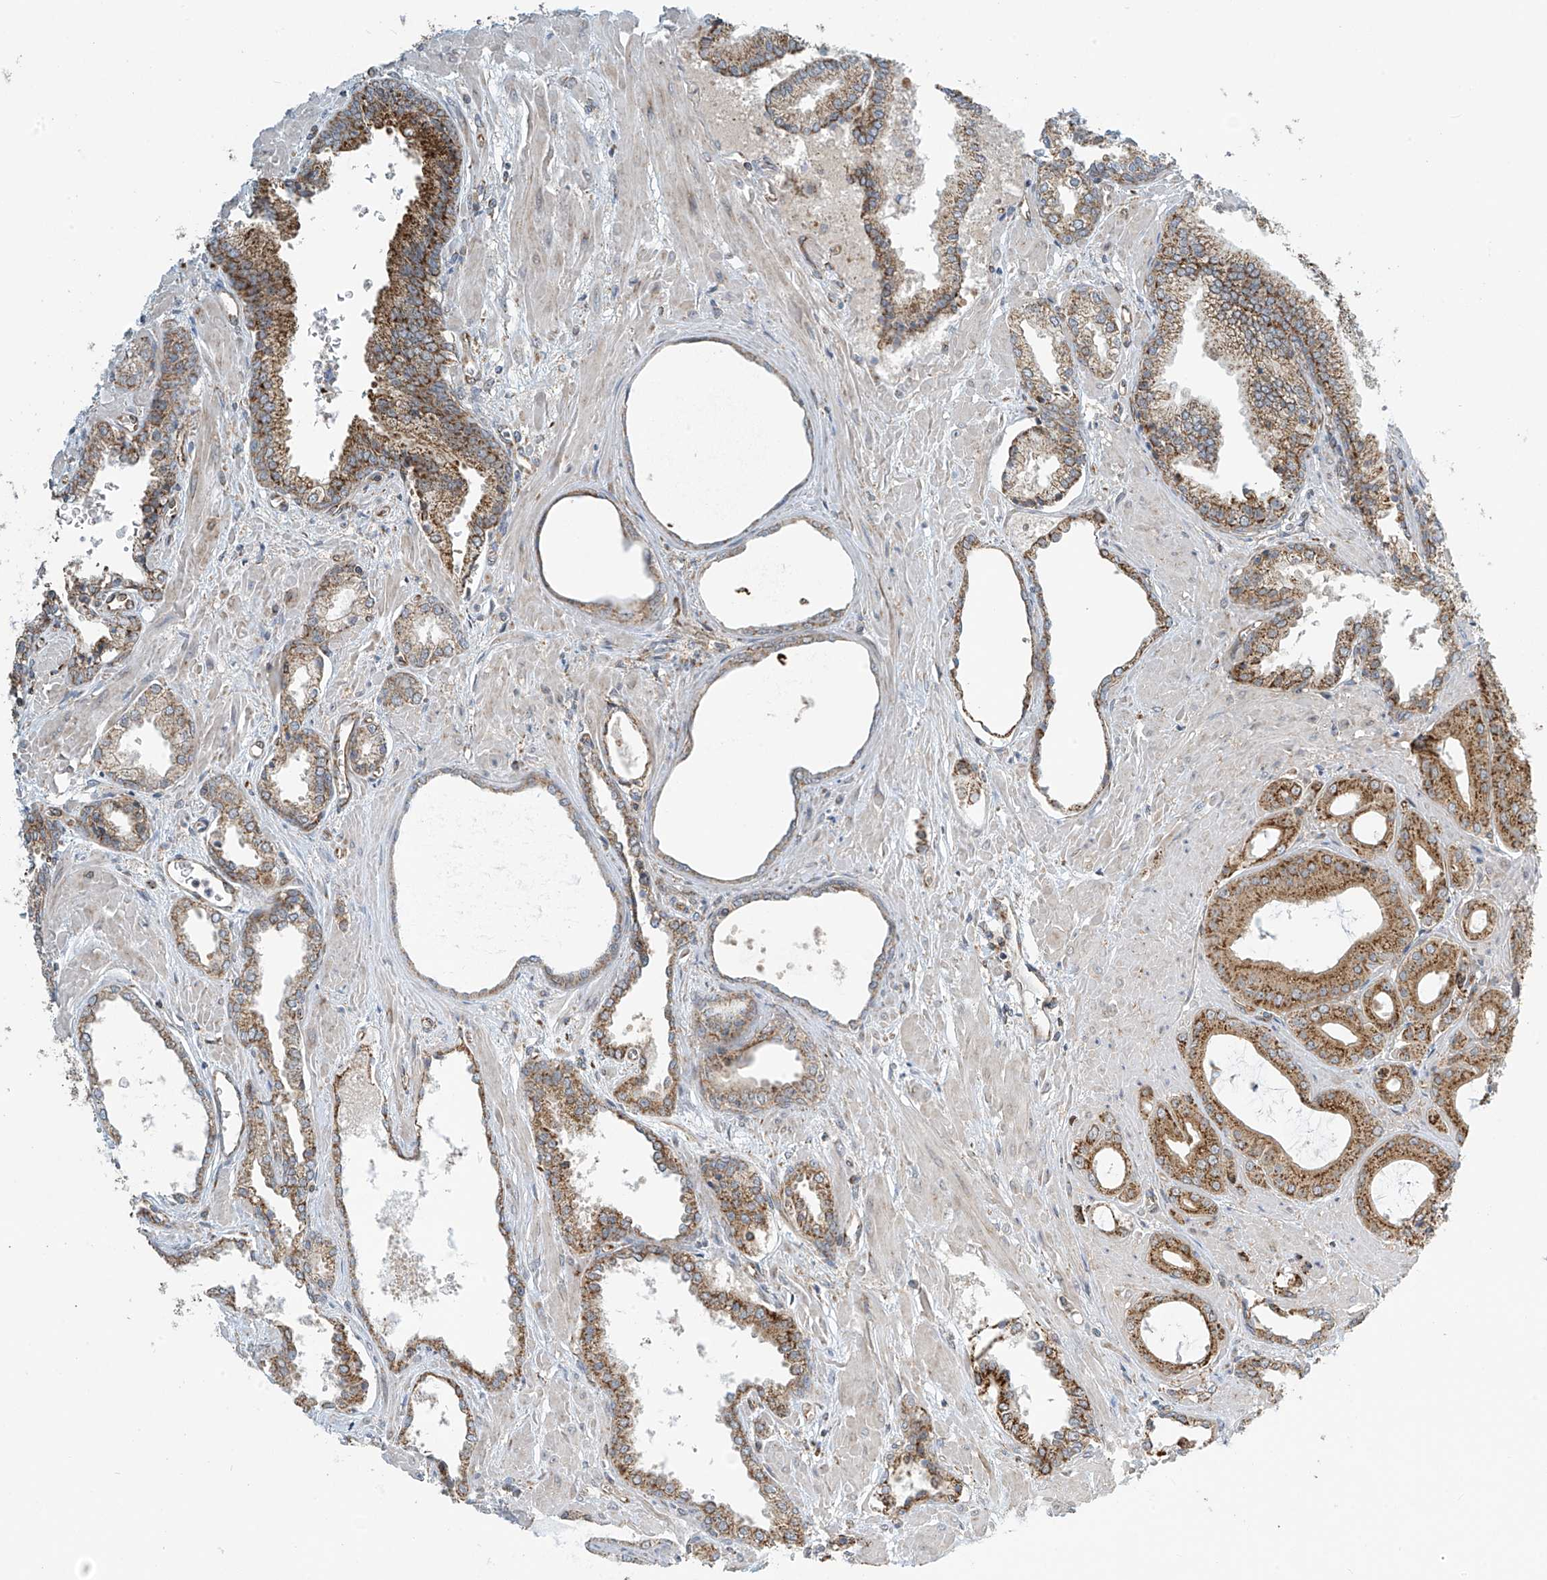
{"staining": {"intensity": "moderate", "quantity": ">75%", "location": "cytoplasmic/membranous"}, "tissue": "prostate cancer", "cell_type": "Tumor cells", "image_type": "cancer", "snomed": [{"axis": "morphology", "description": "Adenocarcinoma, Low grade"}, {"axis": "topography", "description": "Prostate"}], "caption": "Tumor cells show medium levels of moderate cytoplasmic/membranous expression in approximately >75% of cells in prostate cancer.", "gene": "METTL6", "patient": {"sex": "male", "age": 67}}